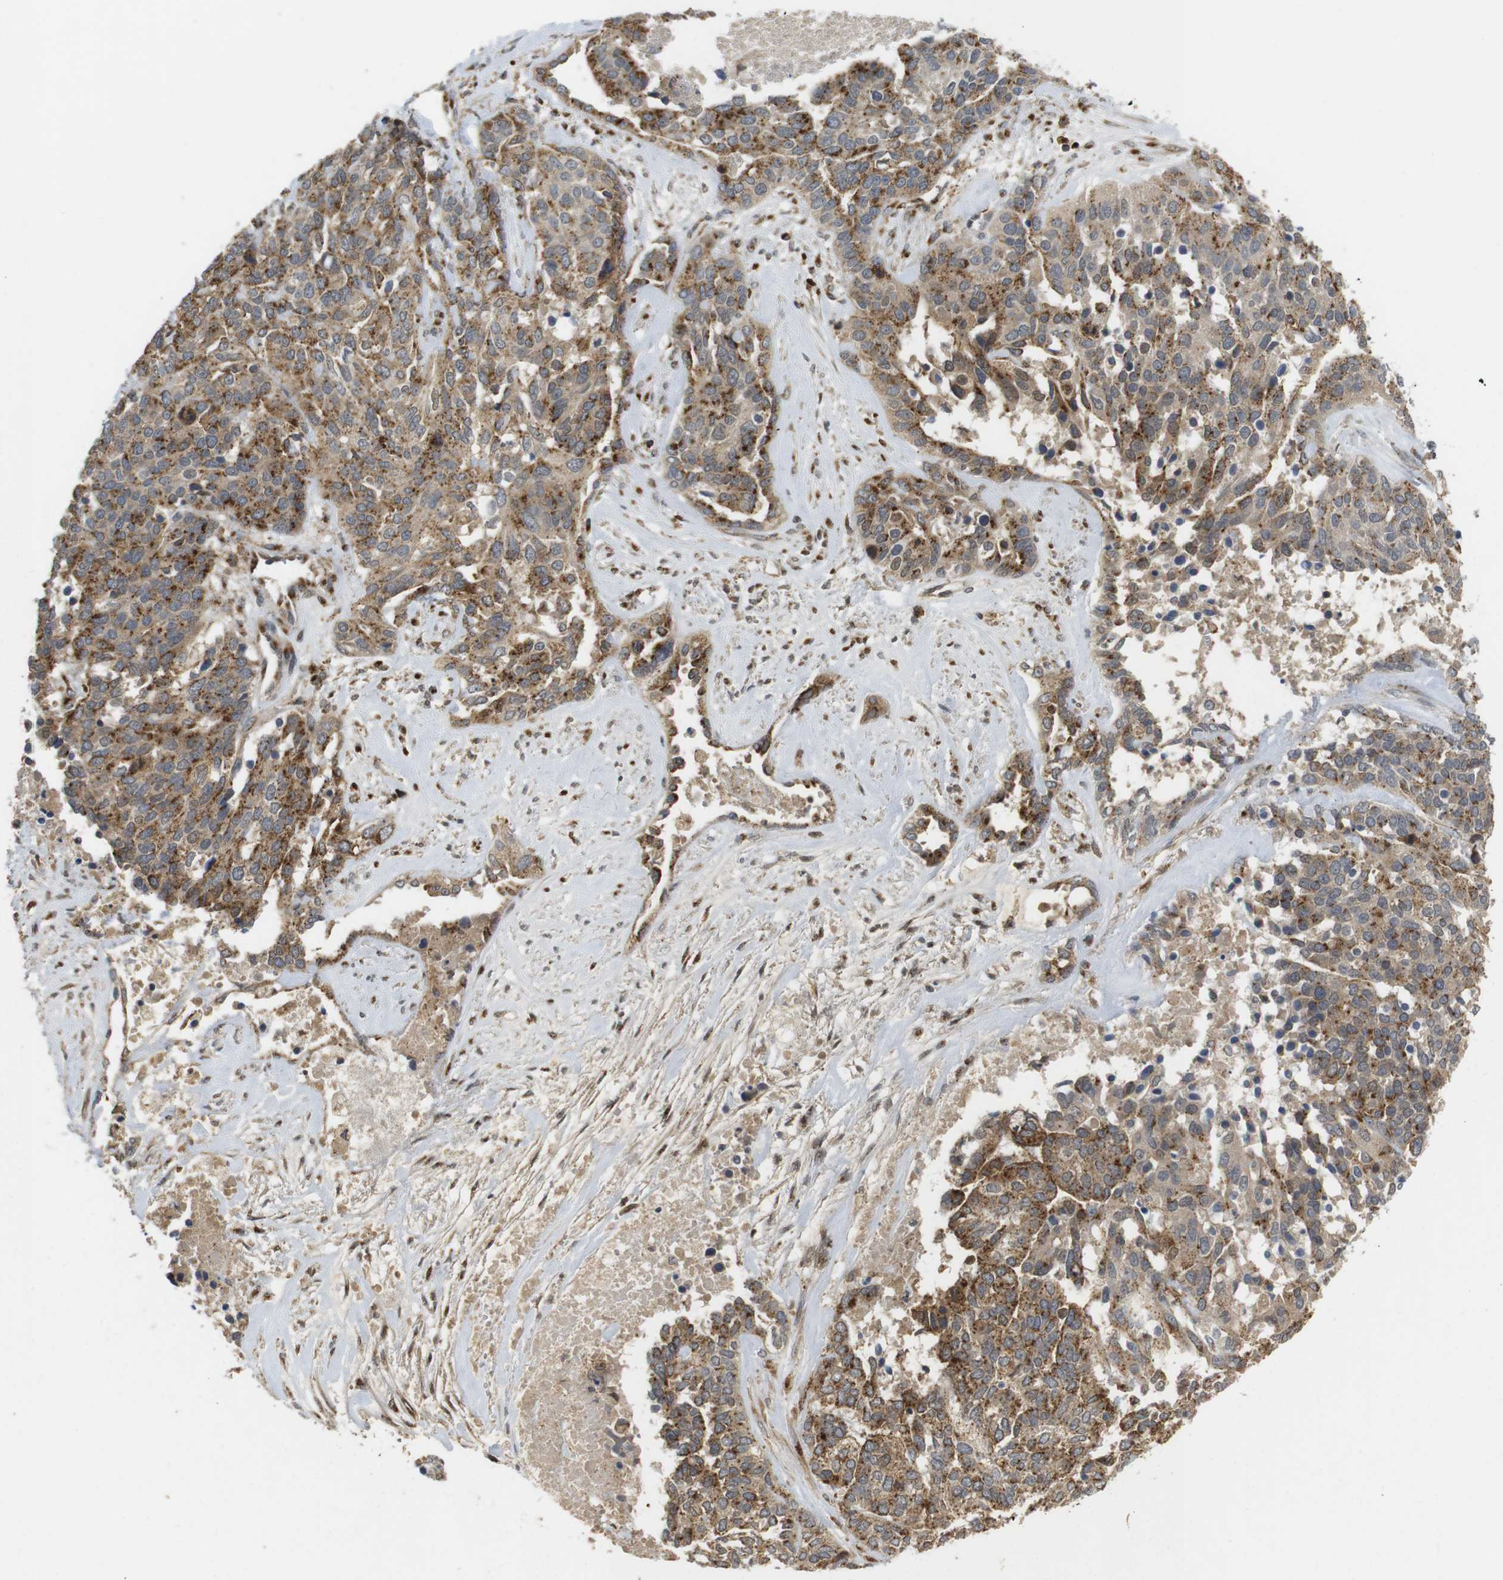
{"staining": {"intensity": "moderate", "quantity": ">75%", "location": "cytoplasmic/membranous"}, "tissue": "ovarian cancer", "cell_type": "Tumor cells", "image_type": "cancer", "snomed": [{"axis": "morphology", "description": "Cystadenocarcinoma, serous, NOS"}, {"axis": "topography", "description": "Ovary"}], "caption": "There is medium levels of moderate cytoplasmic/membranous staining in tumor cells of ovarian cancer, as demonstrated by immunohistochemical staining (brown color).", "gene": "ZFPL1", "patient": {"sex": "female", "age": 44}}